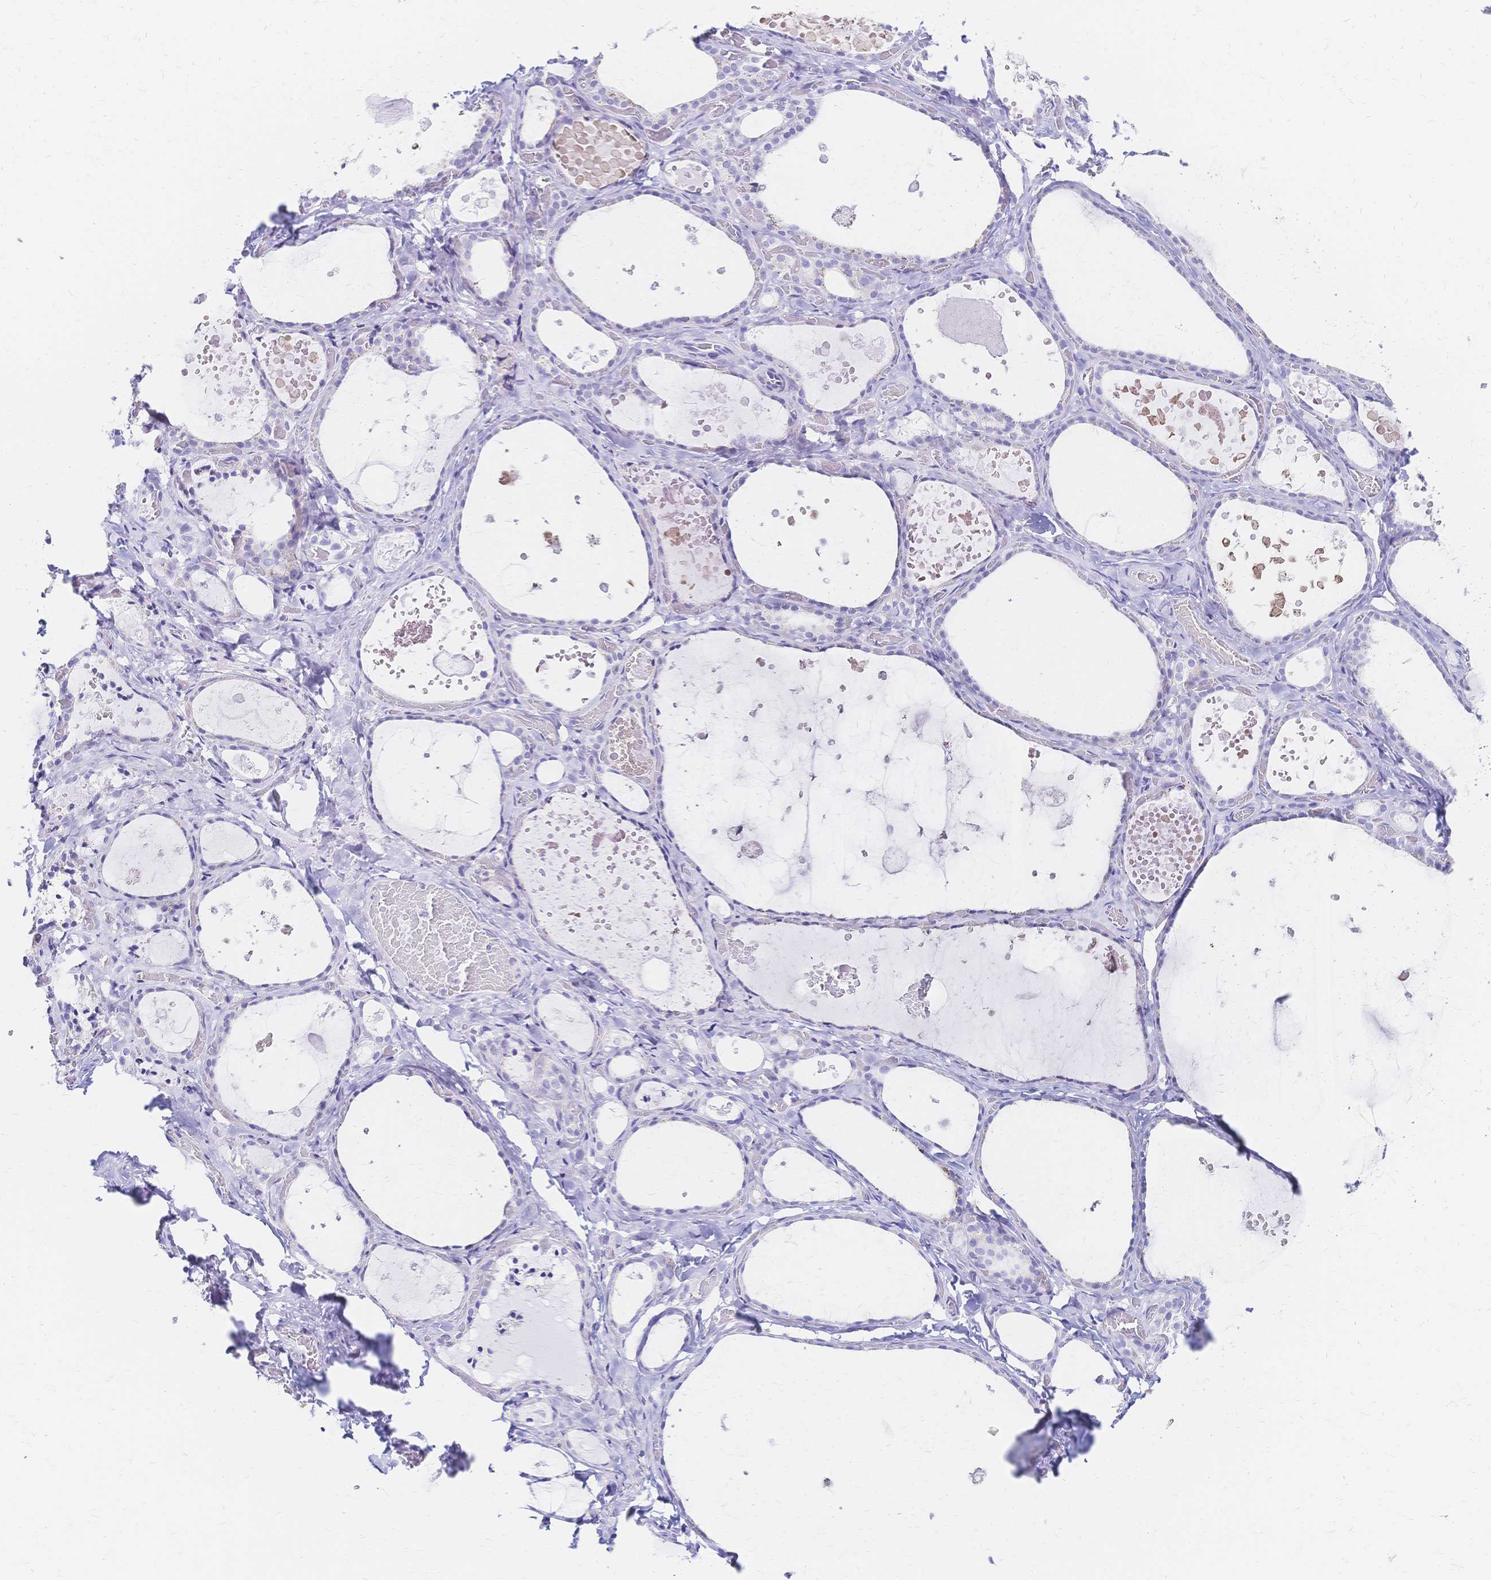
{"staining": {"intensity": "negative", "quantity": "none", "location": "none"}, "tissue": "thyroid gland", "cell_type": "Glandular cells", "image_type": "normal", "snomed": [{"axis": "morphology", "description": "Normal tissue, NOS"}, {"axis": "topography", "description": "Thyroid gland"}], "caption": "The image shows no staining of glandular cells in benign thyroid gland. The staining was performed using DAB (3,3'-diaminobenzidine) to visualize the protein expression in brown, while the nuclei were stained in blue with hematoxylin (Magnification: 20x).", "gene": "SLC5A1", "patient": {"sex": "female", "age": 56}}